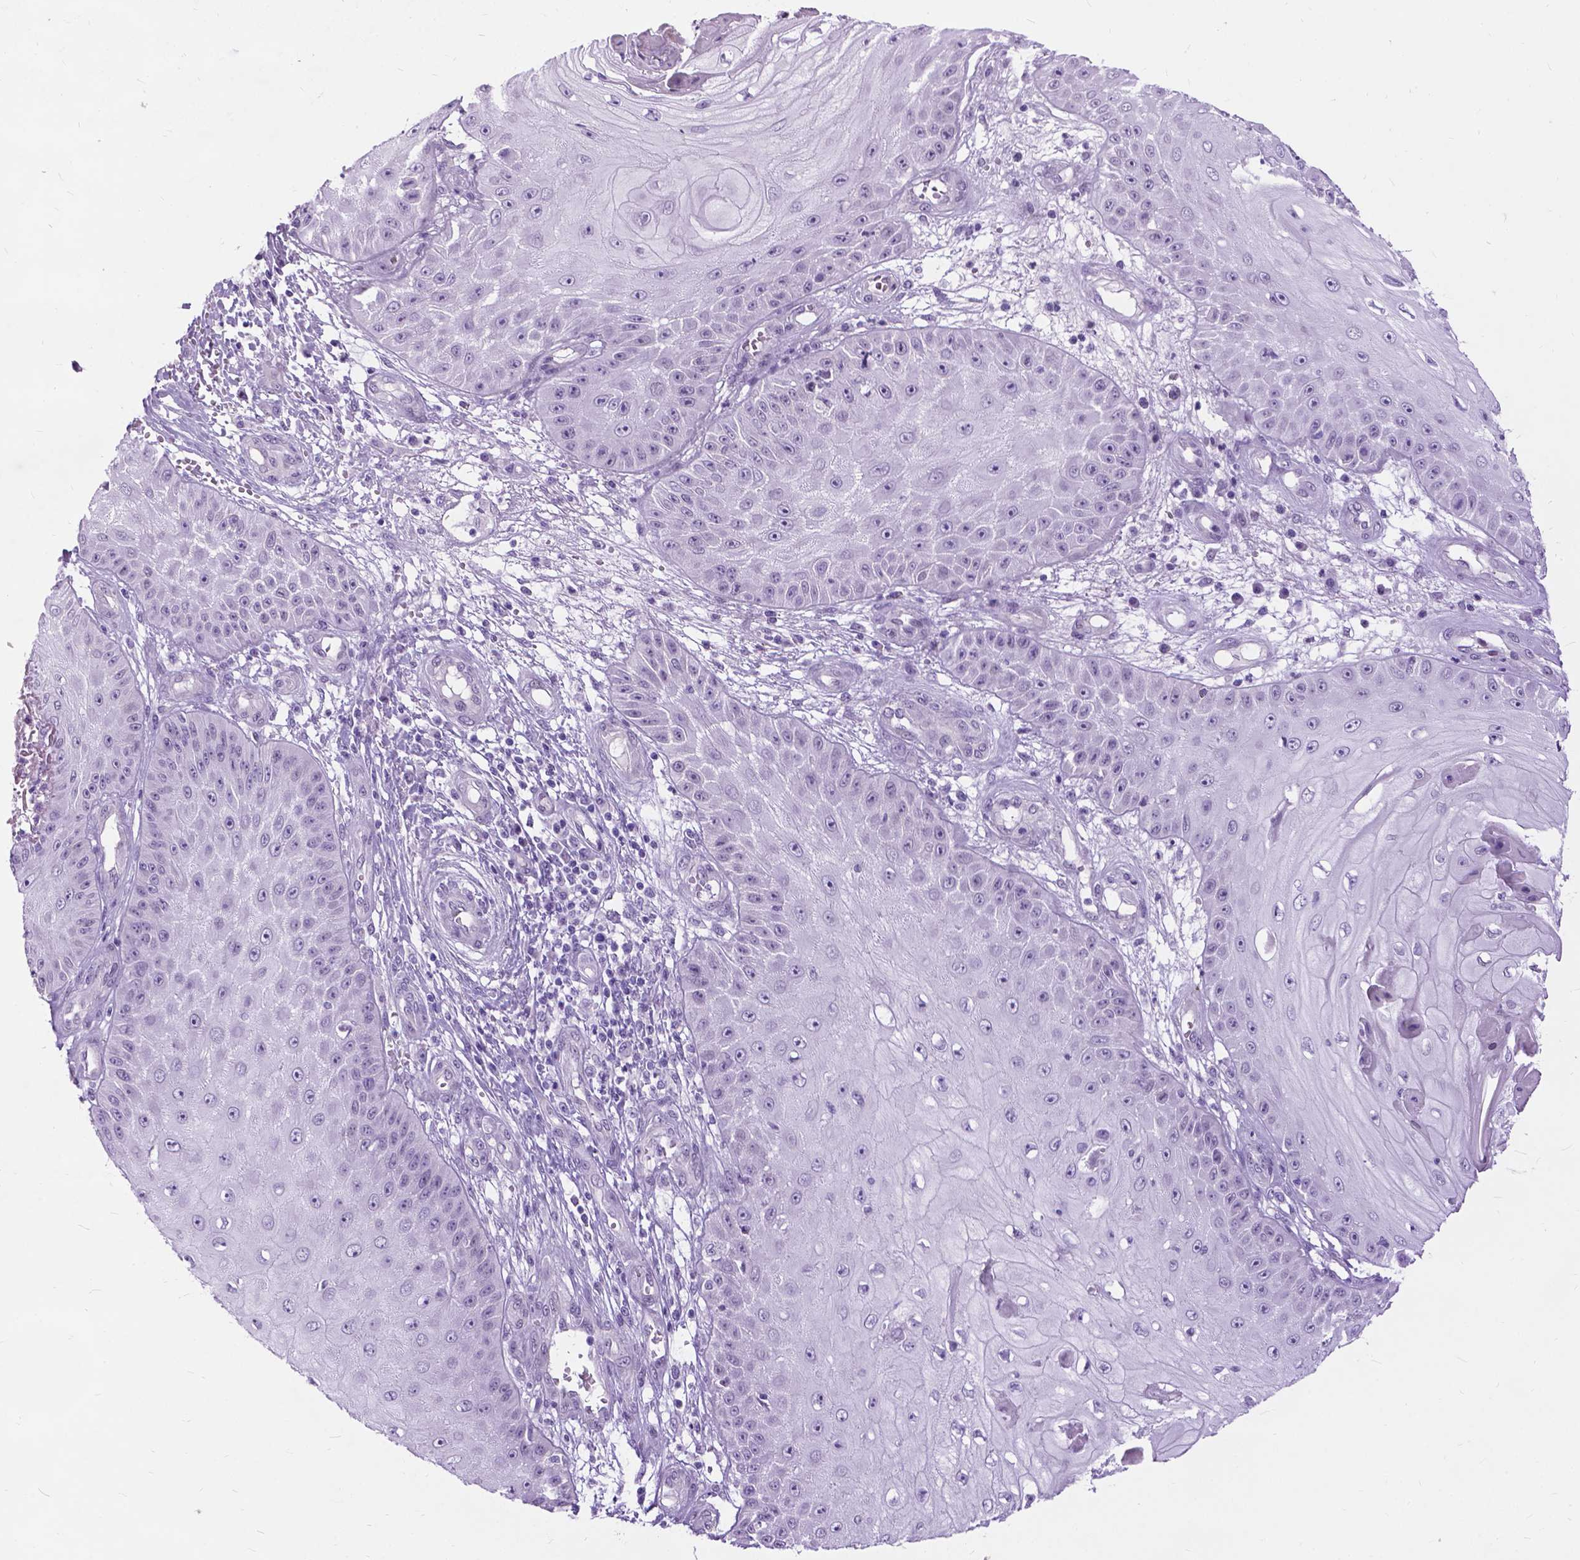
{"staining": {"intensity": "negative", "quantity": "none", "location": "none"}, "tissue": "skin cancer", "cell_type": "Tumor cells", "image_type": "cancer", "snomed": [{"axis": "morphology", "description": "Squamous cell carcinoma, NOS"}, {"axis": "topography", "description": "Skin"}], "caption": "The immunohistochemistry photomicrograph has no significant positivity in tumor cells of skin cancer (squamous cell carcinoma) tissue.", "gene": "PROB1", "patient": {"sex": "male", "age": 70}}